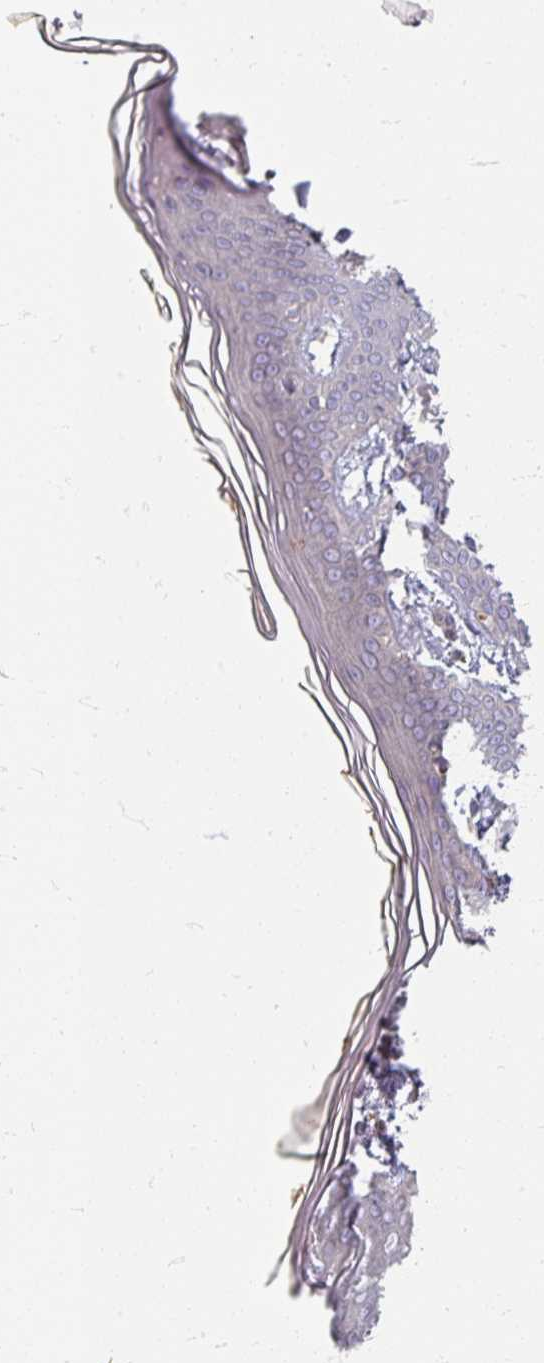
{"staining": {"intensity": "weak", "quantity": "25%-75%", "location": "cytoplasmic/membranous"}, "tissue": "skin", "cell_type": "Fibroblasts", "image_type": "normal", "snomed": [{"axis": "morphology", "description": "Normal tissue, NOS"}, {"axis": "topography", "description": "Skin"}], "caption": "Human skin stained with a protein marker exhibits weak staining in fibroblasts.", "gene": "STAM", "patient": {"sex": "female", "age": 34}}